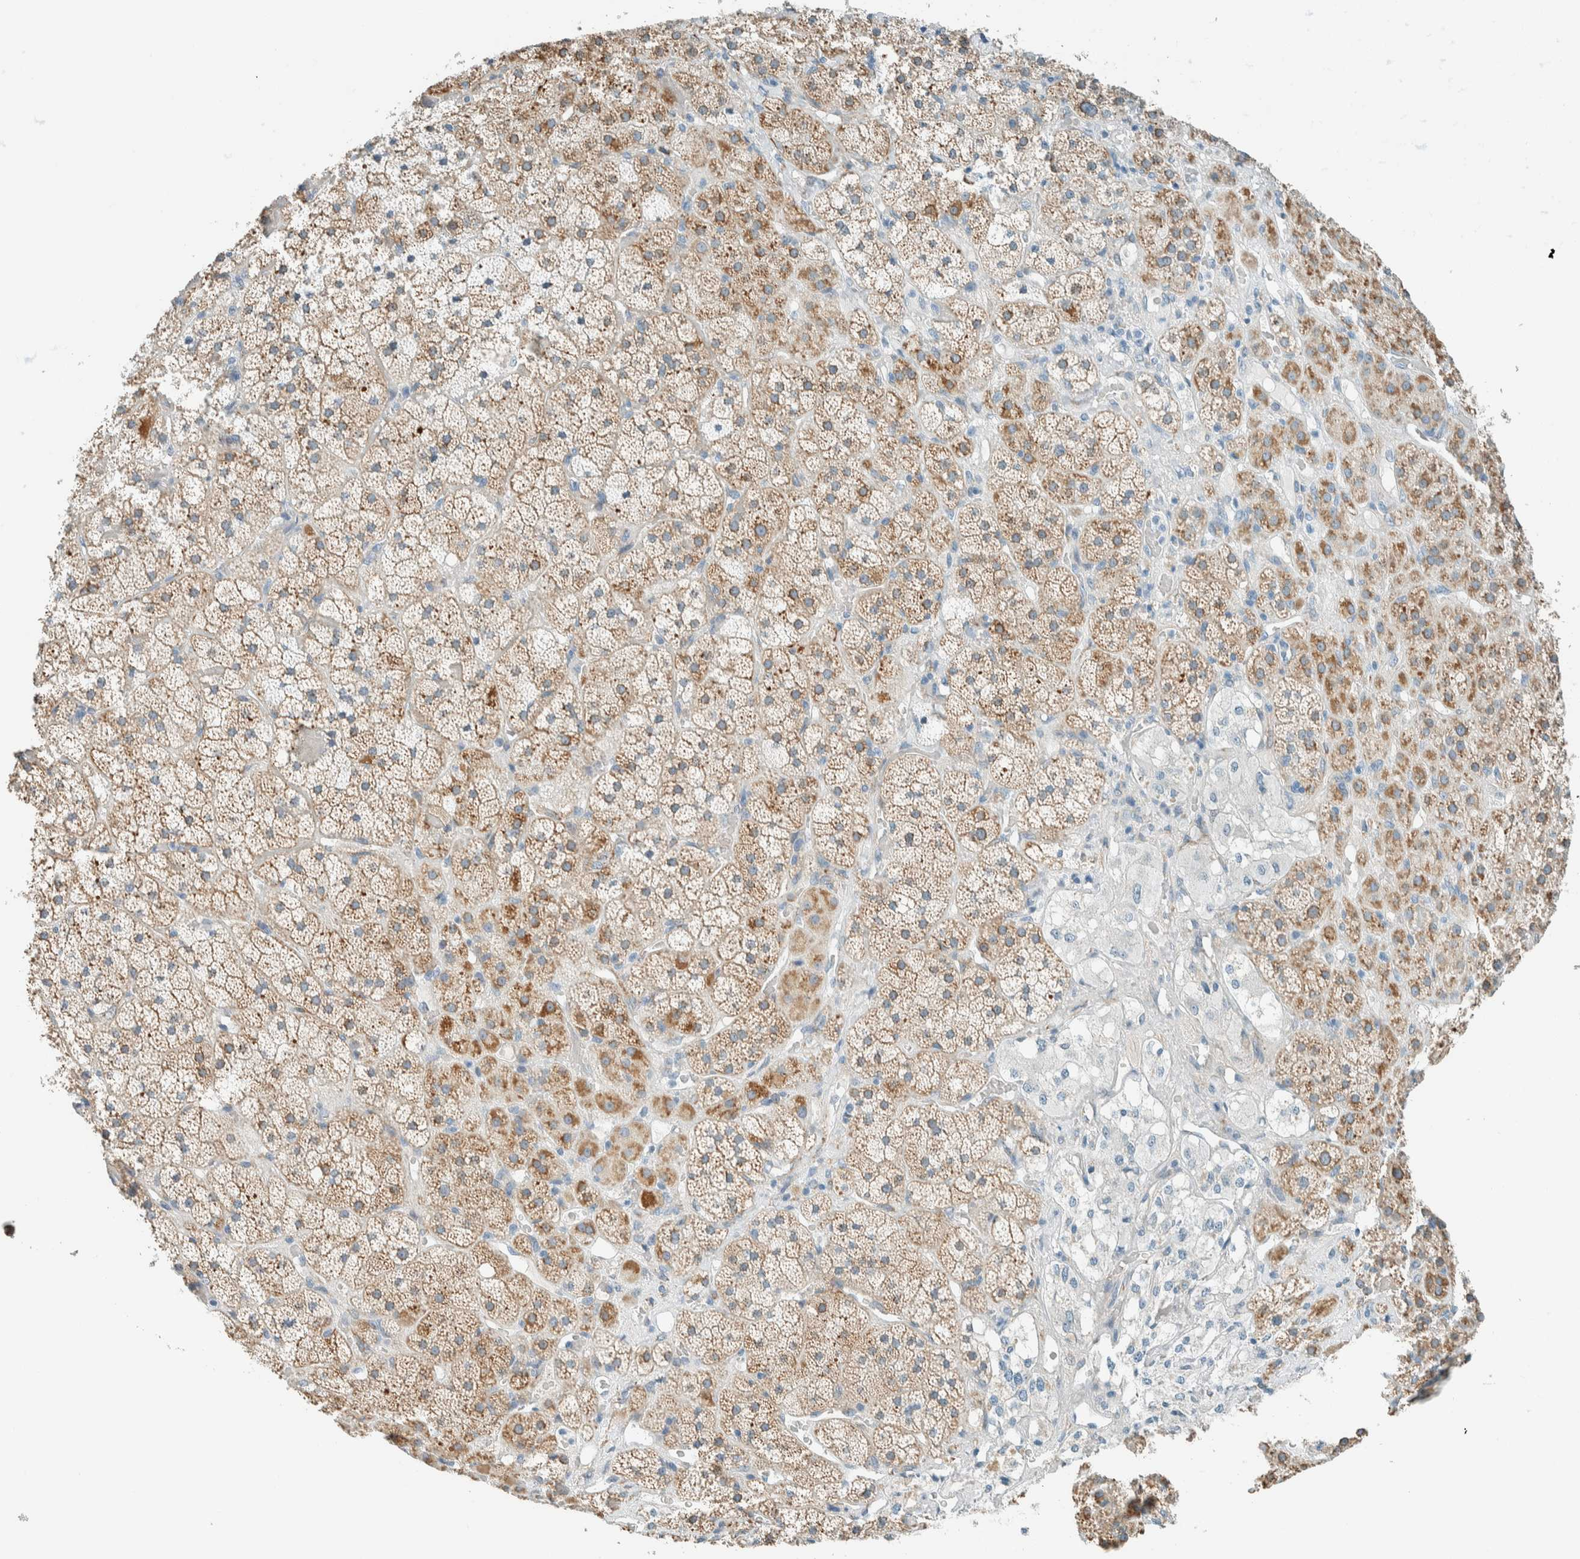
{"staining": {"intensity": "moderate", "quantity": ">75%", "location": "cytoplasmic/membranous"}, "tissue": "adrenal gland", "cell_type": "Glandular cells", "image_type": "normal", "snomed": [{"axis": "morphology", "description": "Normal tissue, NOS"}, {"axis": "topography", "description": "Adrenal gland"}], "caption": "Moderate cytoplasmic/membranous staining is identified in approximately >75% of glandular cells in unremarkable adrenal gland. (DAB (3,3'-diaminobenzidine) = brown stain, brightfield microscopy at high magnification).", "gene": "ALDH7A1", "patient": {"sex": "male", "age": 57}}